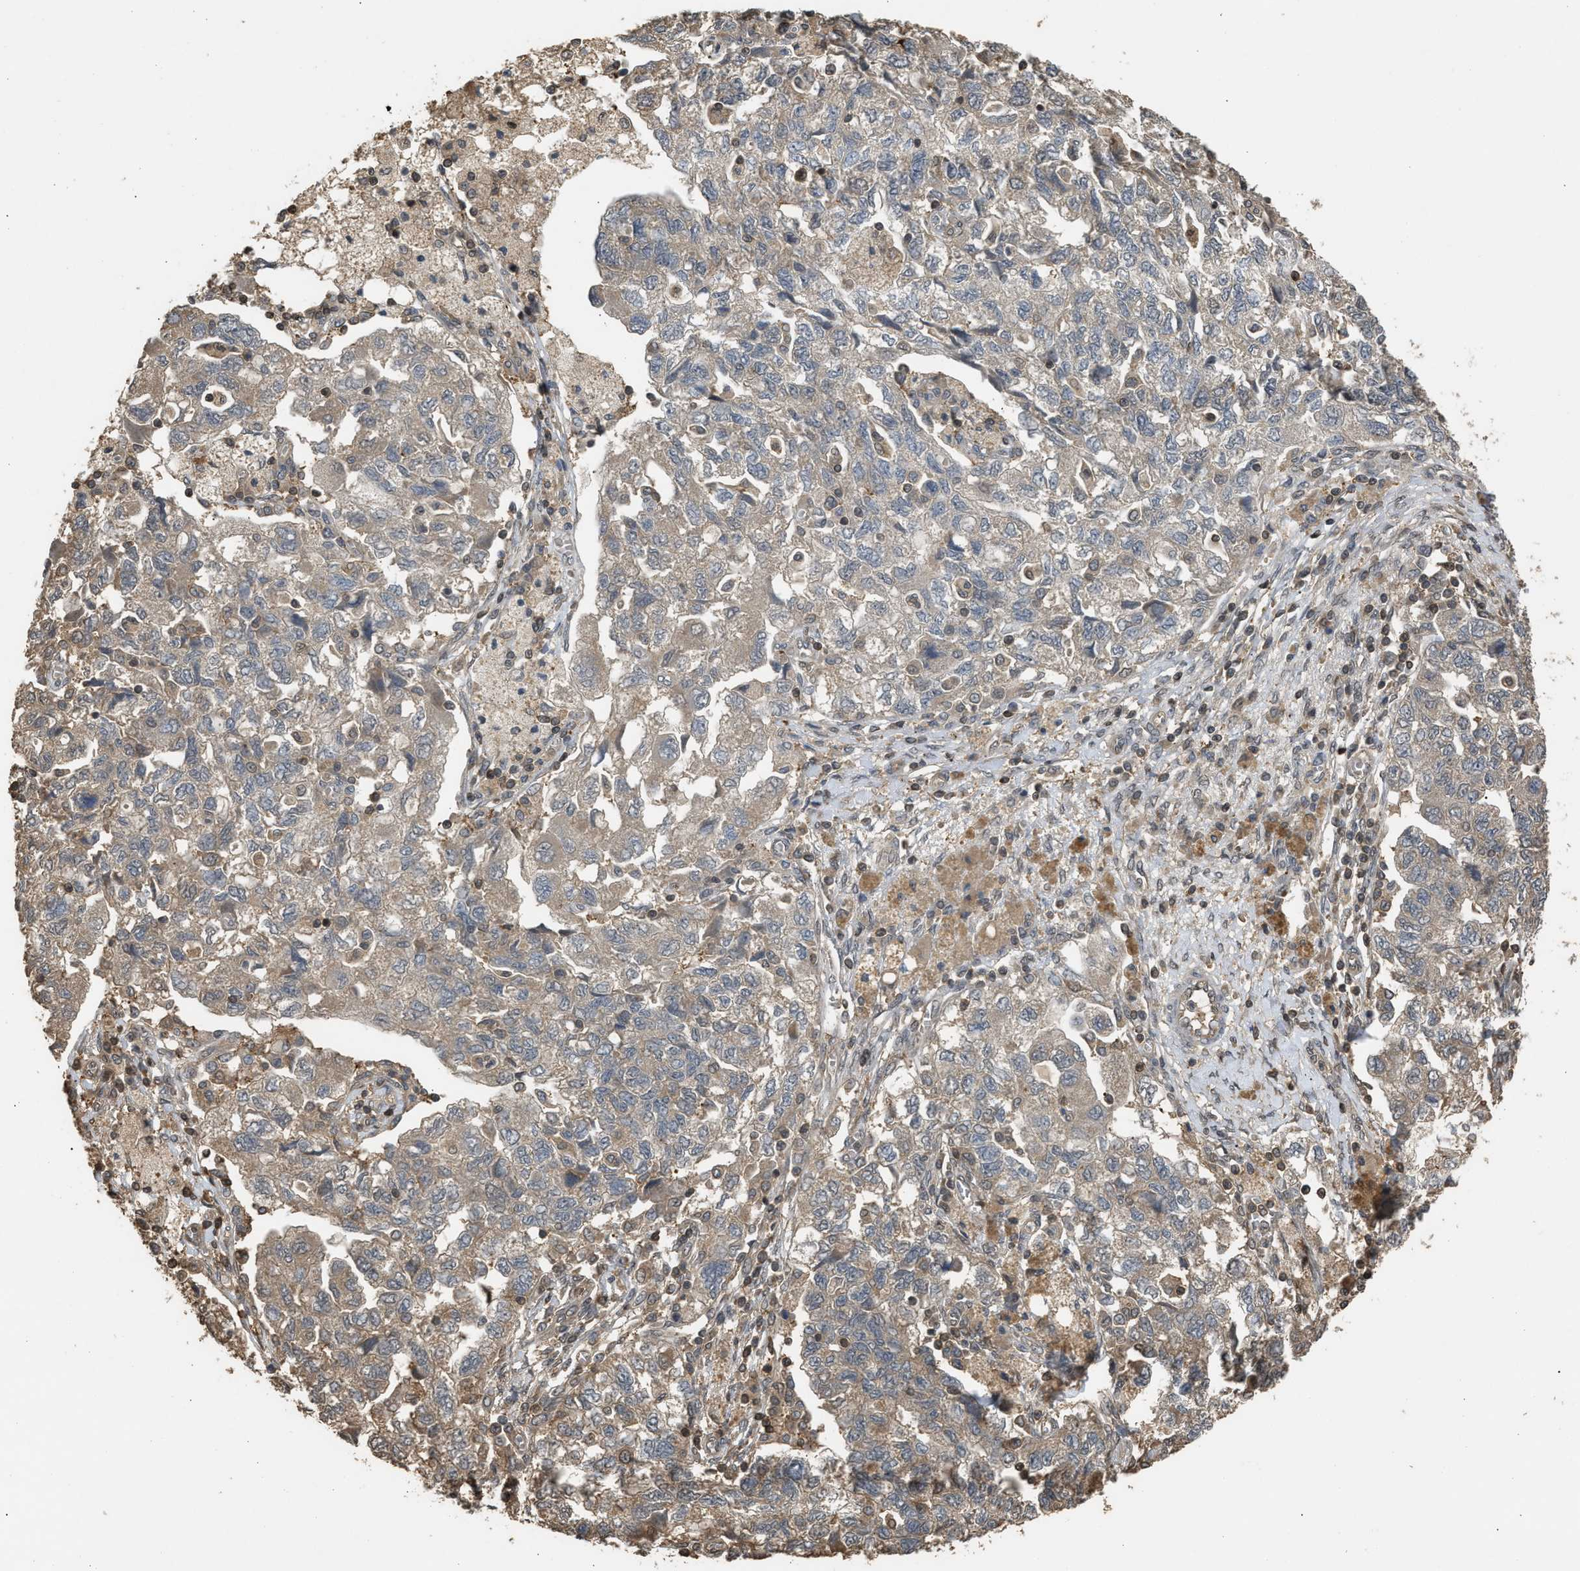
{"staining": {"intensity": "weak", "quantity": "<25%", "location": "cytoplasmic/membranous"}, "tissue": "ovarian cancer", "cell_type": "Tumor cells", "image_type": "cancer", "snomed": [{"axis": "morphology", "description": "Carcinoma, NOS"}, {"axis": "morphology", "description": "Cystadenocarcinoma, serous, NOS"}, {"axis": "topography", "description": "Ovary"}], "caption": "An image of human ovarian cancer is negative for staining in tumor cells.", "gene": "ARHGDIA", "patient": {"sex": "female", "age": 69}}